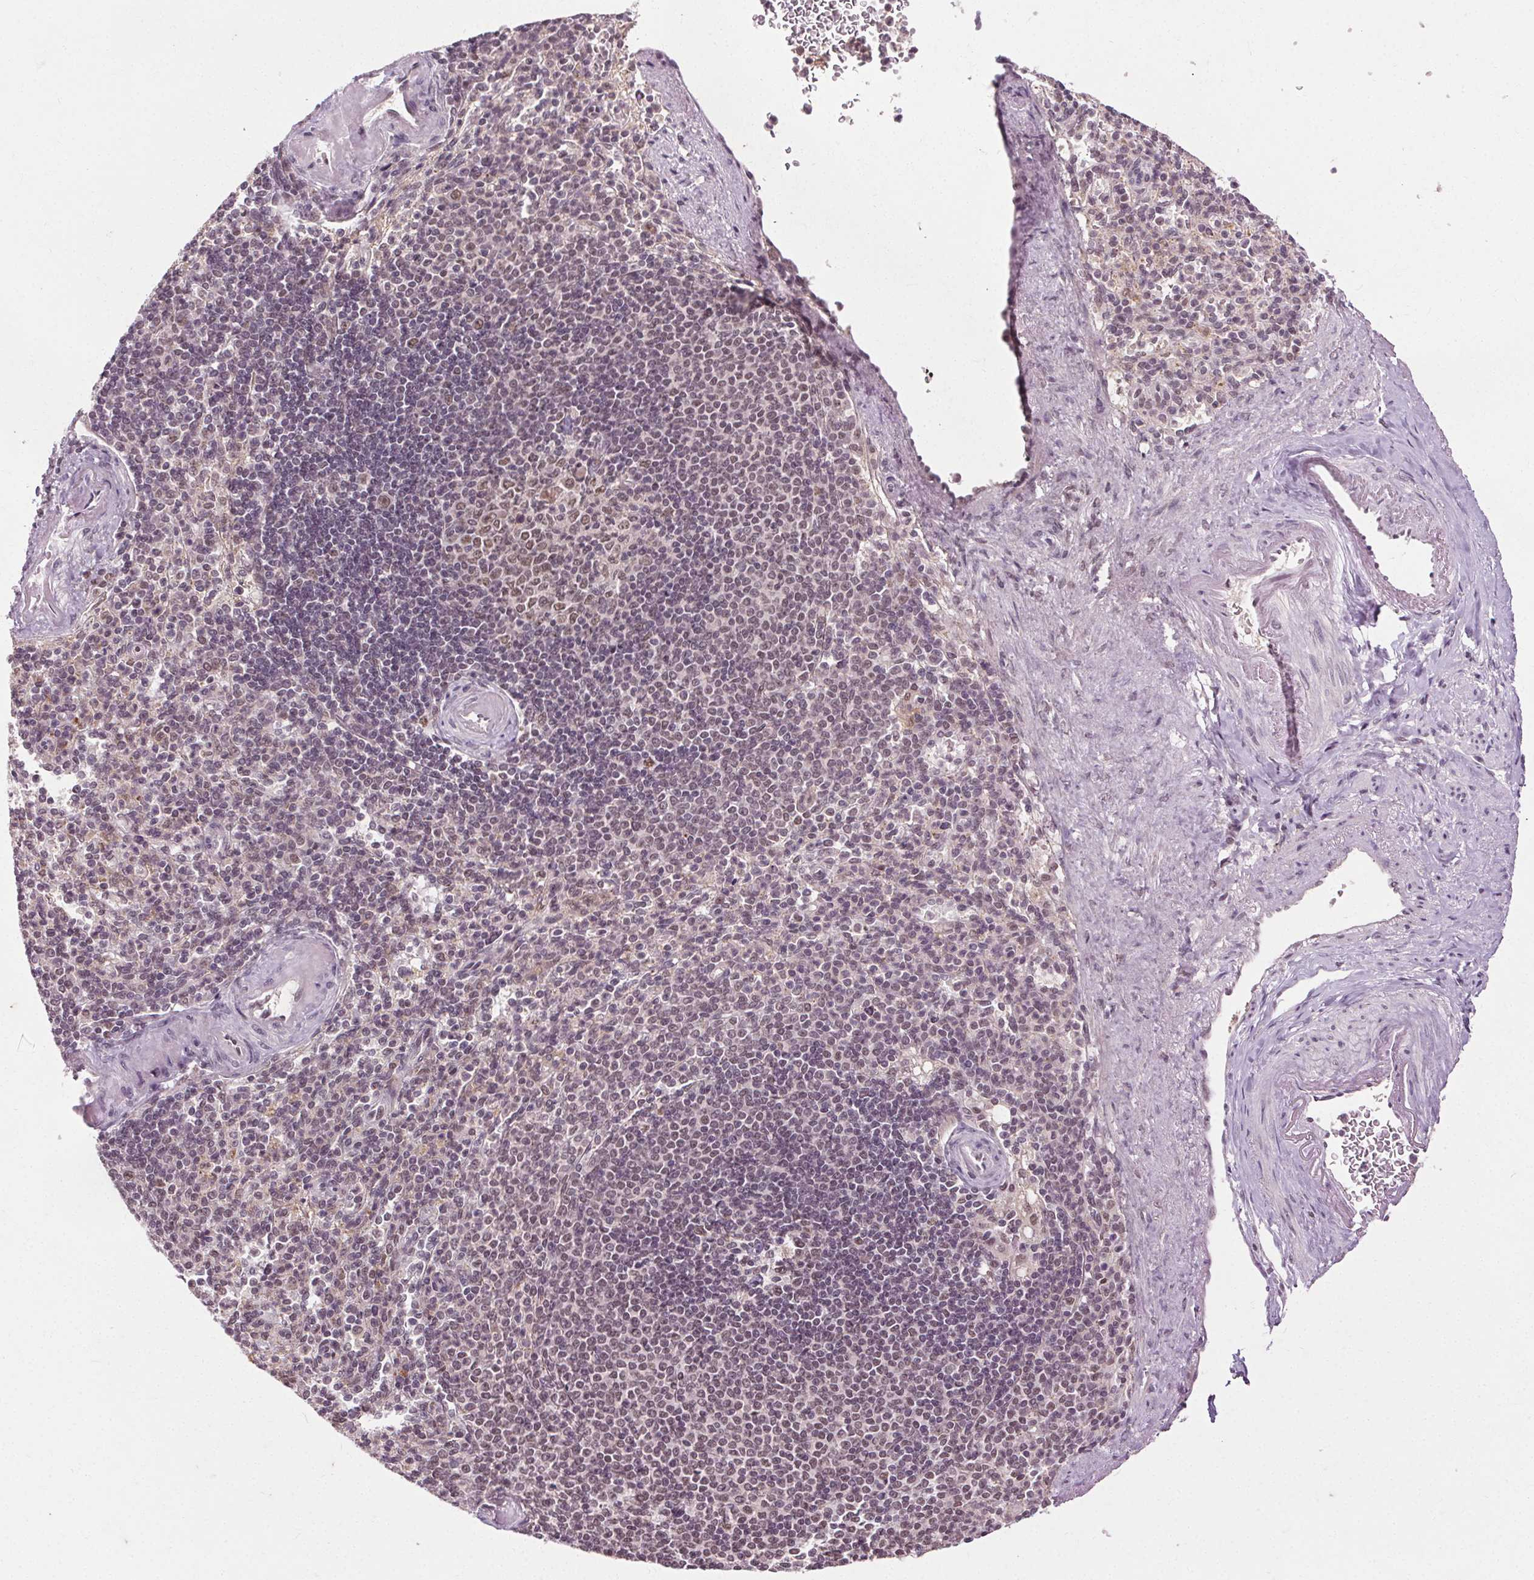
{"staining": {"intensity": "weak", "quantity": ">75%", "location": "nuclear"}, "tissue": "spleen", "cell_type": "Cells in red pulp", "image_type": "normal", "snomed": [{"axis": "morphology", "description": "Normal tissue, NOS"}, {"axis": "topography", "description": "Spleen"}], "caption": "Immunohistochemistry (IHC) photomicrograph of normal spleen: human spleen stained using IHC reveals low levels of weak protein expression localized specifically in the nuclear of cells in red pulp, appearing as a nuclear brown color.", "gene": "MED6", "patient": {"sex": "female", "age": 74}}